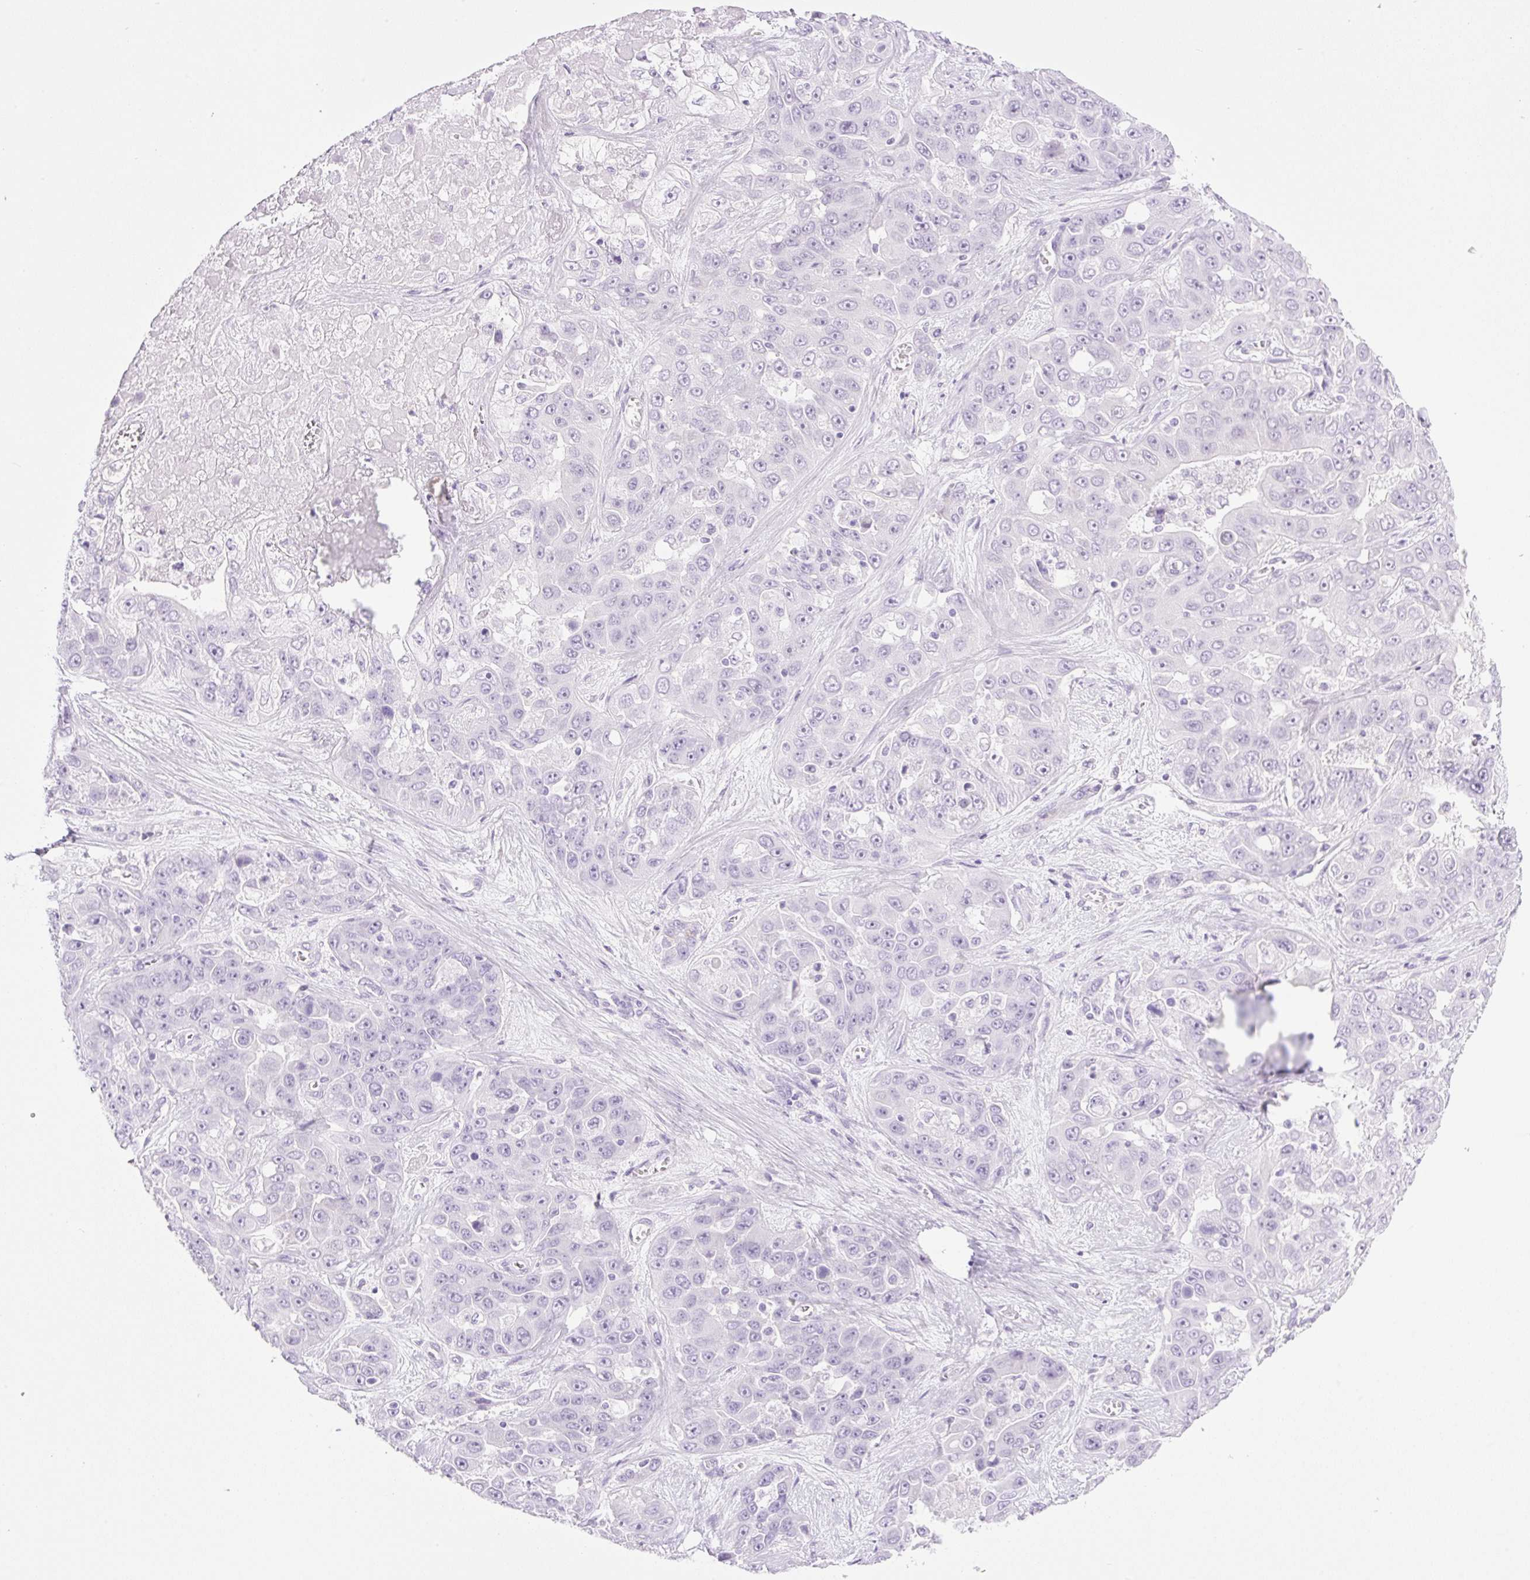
{"staining": {"intensity": "negative", "quantity": "none", "location": "none"}, "tissue": "liver cancer", "cell_type": "Tumor cells", "image_type": "cancer", "snomed": [{"axis": "morphology", "description": "Cholangiocarcinoma"}, {"axis": "topography", "description": "Liver"}], "caption": "The image demonstrates no staining of tumor cells in liver cancer (cholangiocarcinoma). (Brightfield microscopy of DAB IHC at high magnification).", "gene": "SPRR4", "patient": {"sex": "female", "age": 52}}